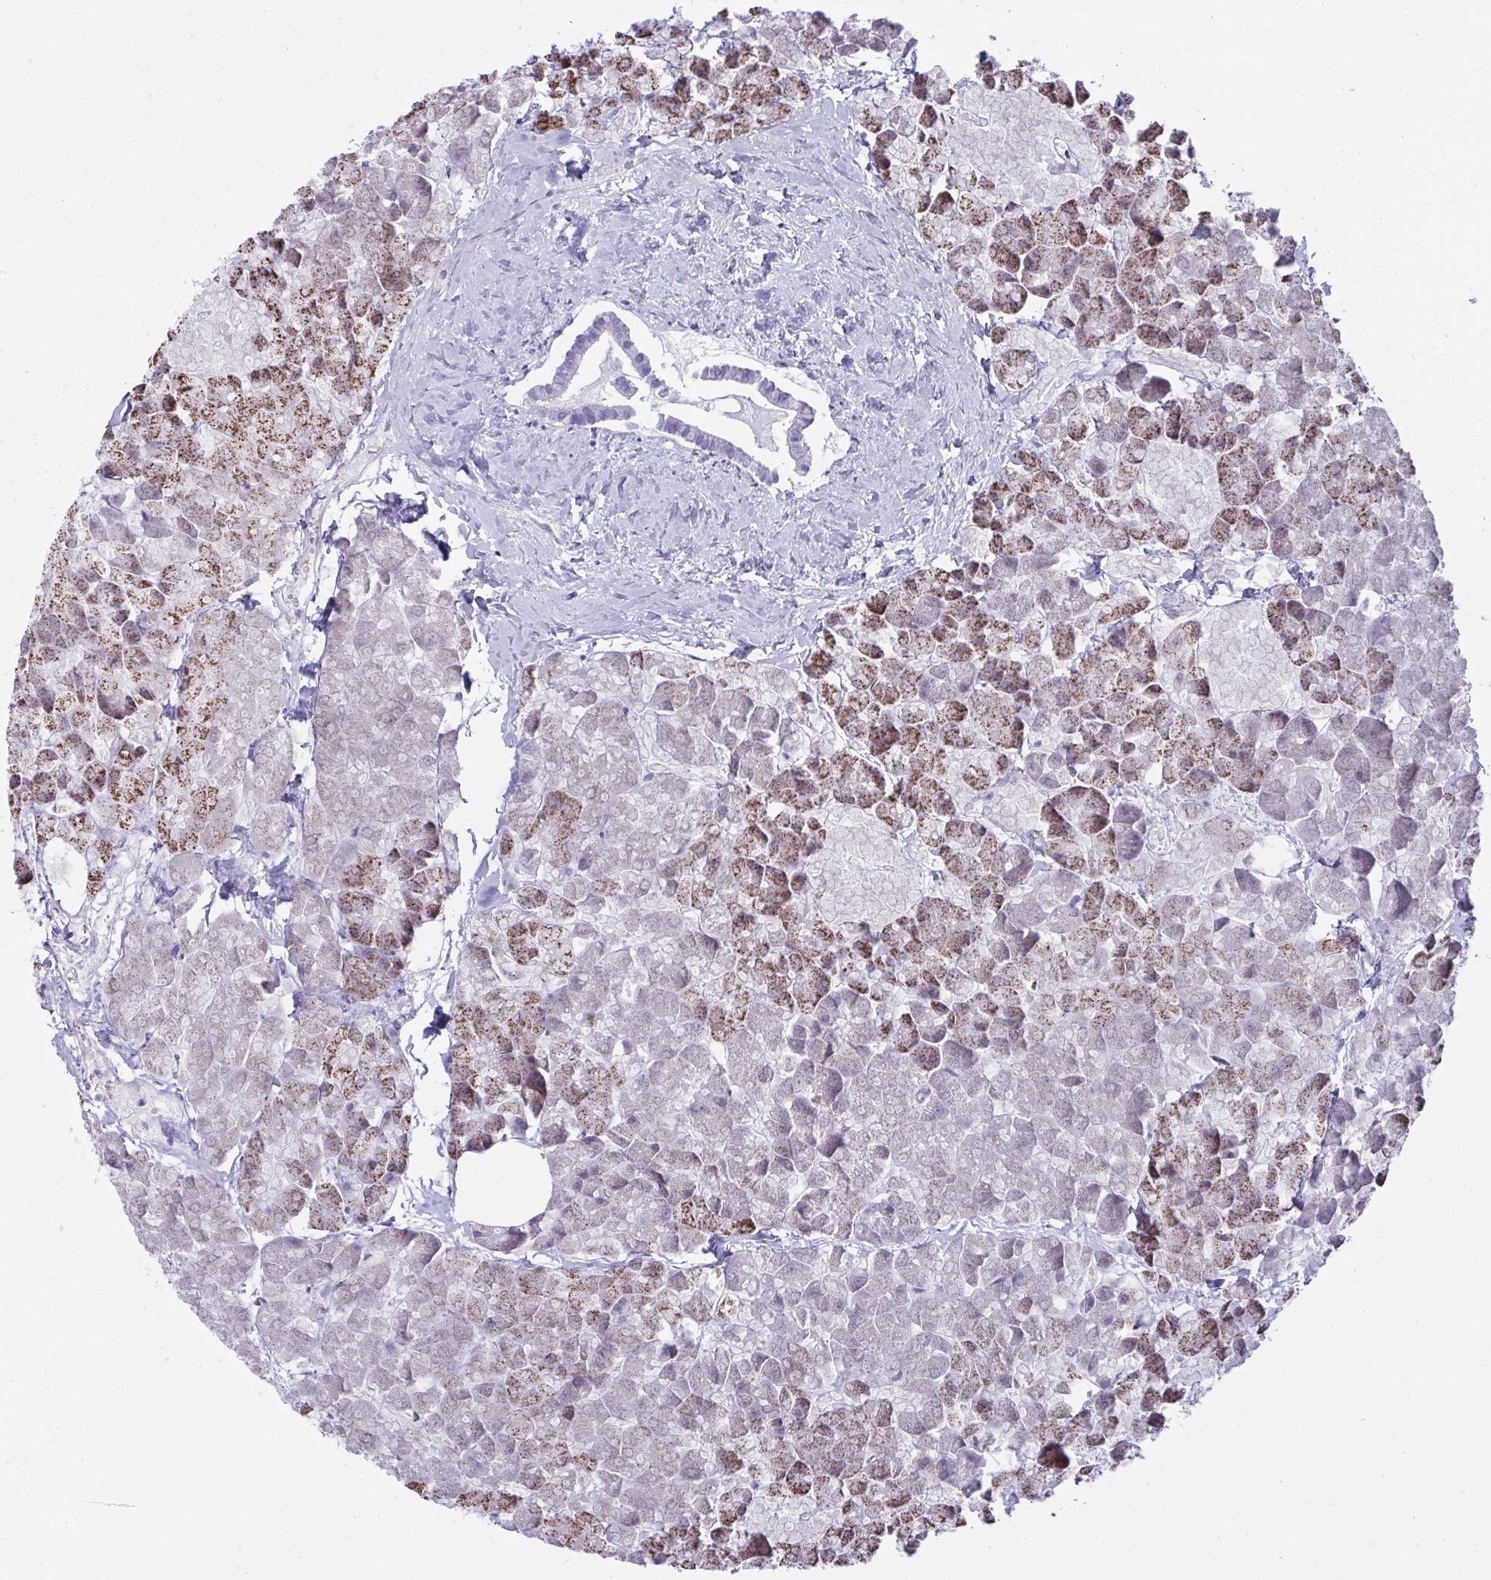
{"staining": {"intensity": "moderate", "quantity": "25%-75%", "location": "cytoplasmic/membranous"}, "tissue": "pancreas", "cell_type": "Exocrine glandular cells", "image_type": "normal", "snomed": [{"axis": "morphology", "description": "Normal tissue, NOS"}, {"axis": "topography", "description": "Pancreas"}], "caption": "DAB immunohistochemical staining of benign pancreas reveals moderate cytoplasmic/membranous protein staining in about 25%-75% of exocrine glandular cells.", "gene": "PRDM9", "patient": {"sex": "male", "age": 35}}